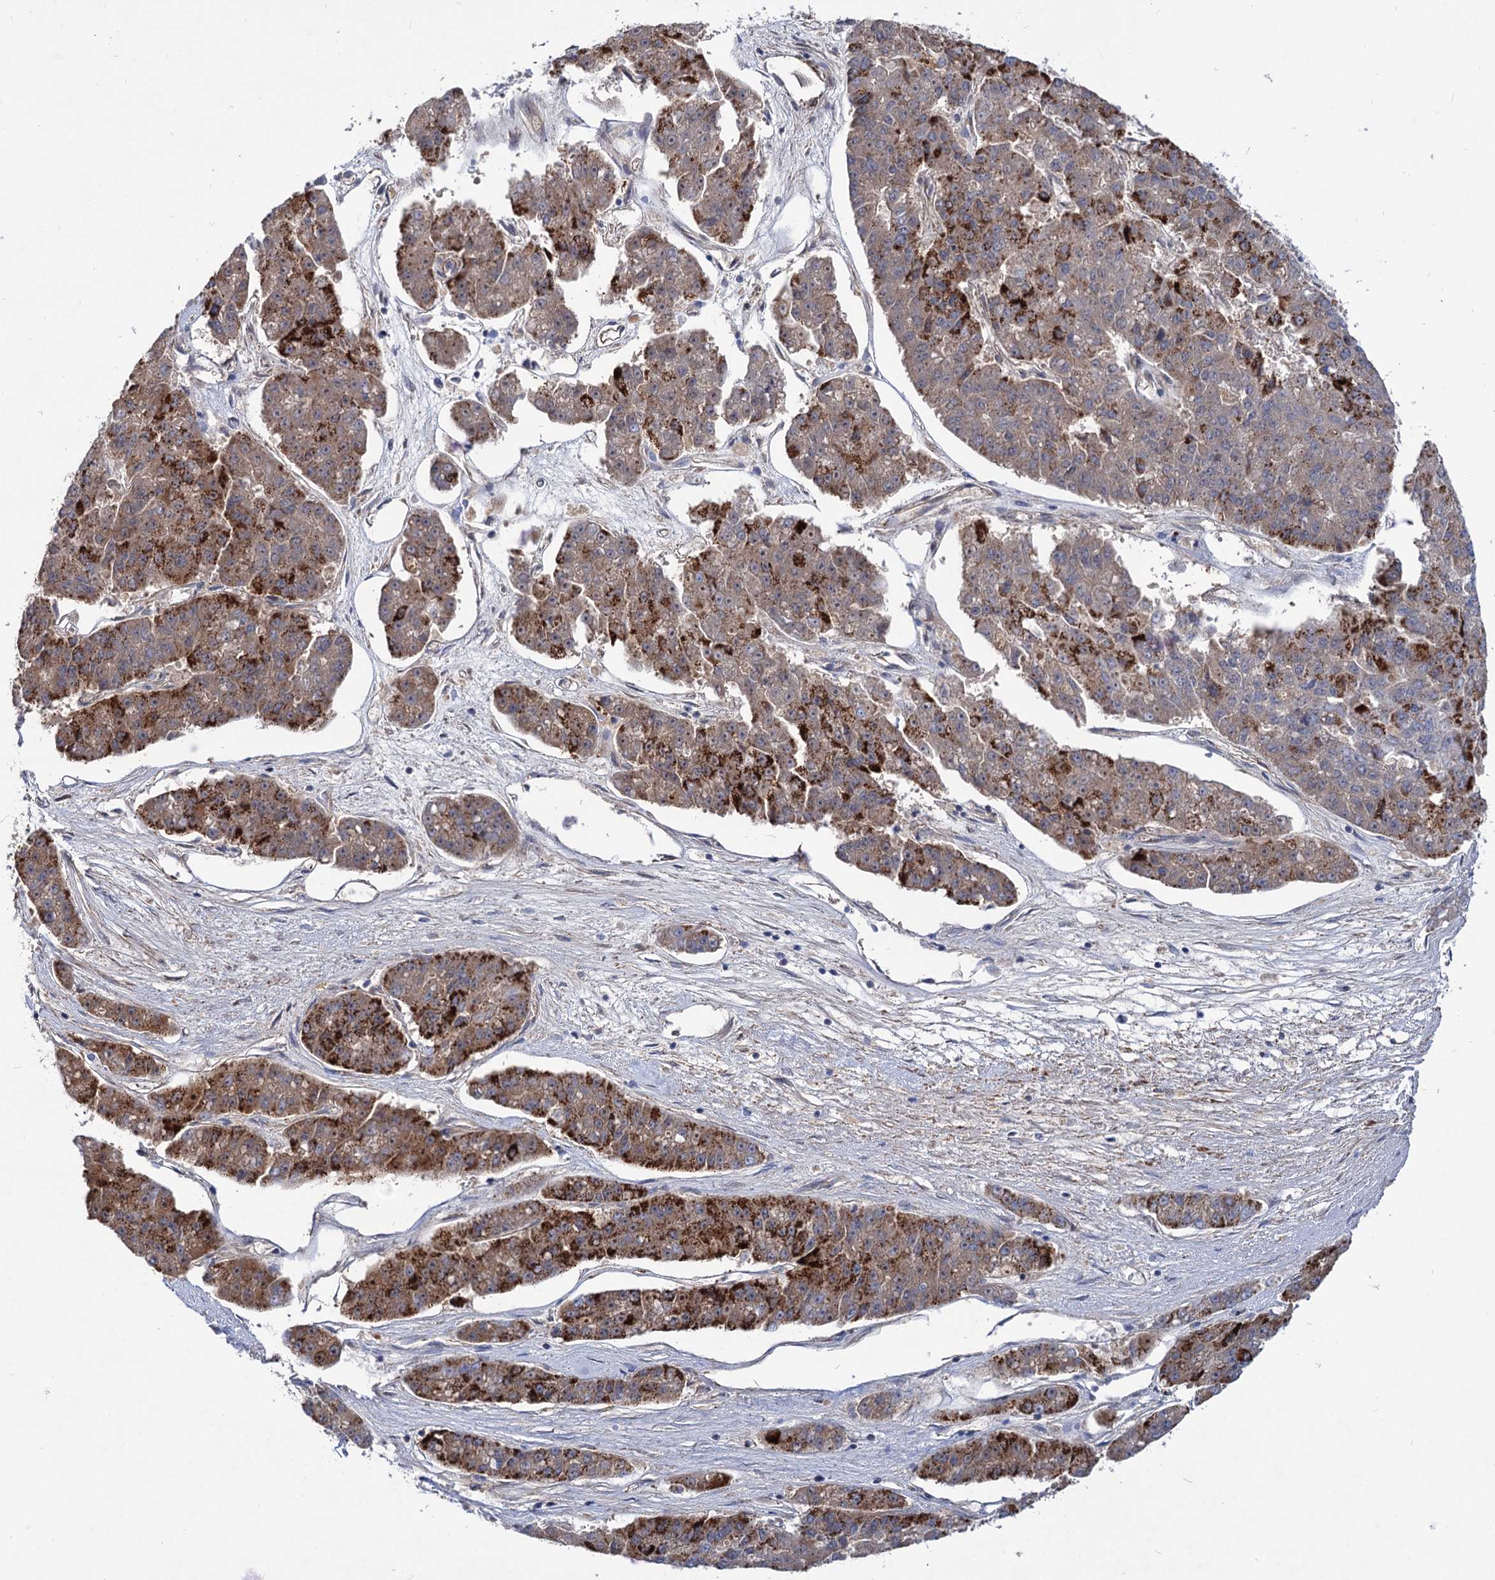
{"staining": {"intensity": "moderate", "quantity": ">75%", "location": "cytoplasmic/membranous"}, "tissue": "pancreatic cancer", "cell_type": "Tumor cells", "image_type": "cancer", "snomed": [{"axis": "morphology", "description": "Adenocarcinoma, NOS"}, {"axis": "topography", "description": "Pancreas"}], "caption": "DAB (3,3'-diaminobenzidine) immunohistochemical staining of human pancreatic cancer demonstrates moderate cytoplasmic/membranous protein staining in approximately >75% of tumor cells. The staining was performed using DAB (3,3'-diaminobenzidine) to visualize the protein expression in brown, while the nuclei were stained in blue with hematoxylin (Magnification: 20x).", "gene": "NUDCD2", "patient": {"sex": "male", "age": 50}}